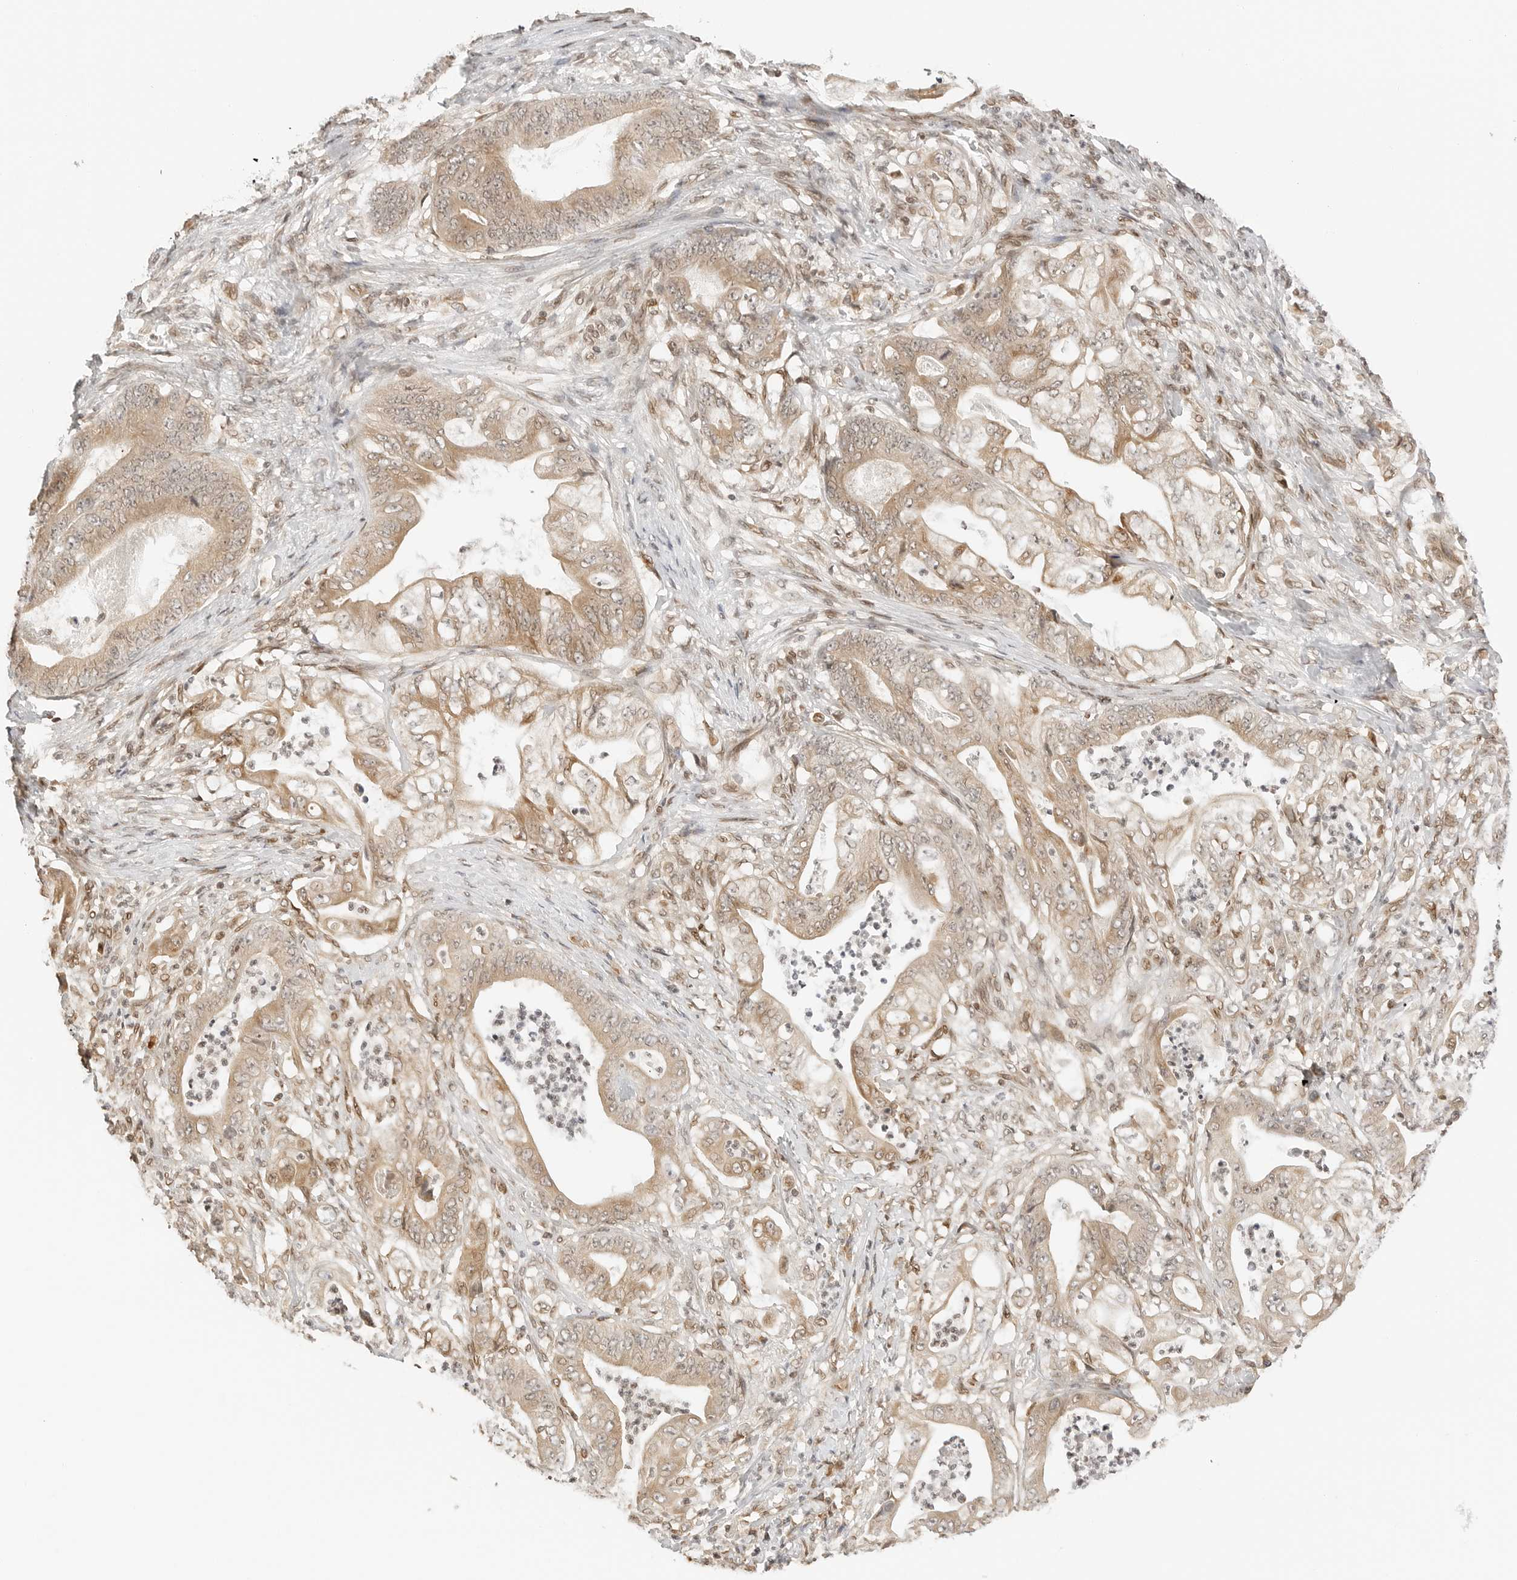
{"staining": {"intensity": "moderate", "quantity": ">75%", "location": "cytoplasmic/membranous"}, "tissue": "stomach cancer", "cell_type": "Tumor cells", "image_type": "cancer", "snomed": [{"axis": "morphology", "description": "Adenocarcinoma, NOS"}, {"axis": "topography", "description": "Stomach"}], "caption": "This image displays stomach cancer stained with IHC to label a protein in brown. The cytoplasmic/membranous of tumor cells show moderate positivity for the protein. Nuclei are counter-stained blue.", "gene": "POLH", "patient": {"sex": "female", "age": 73}}